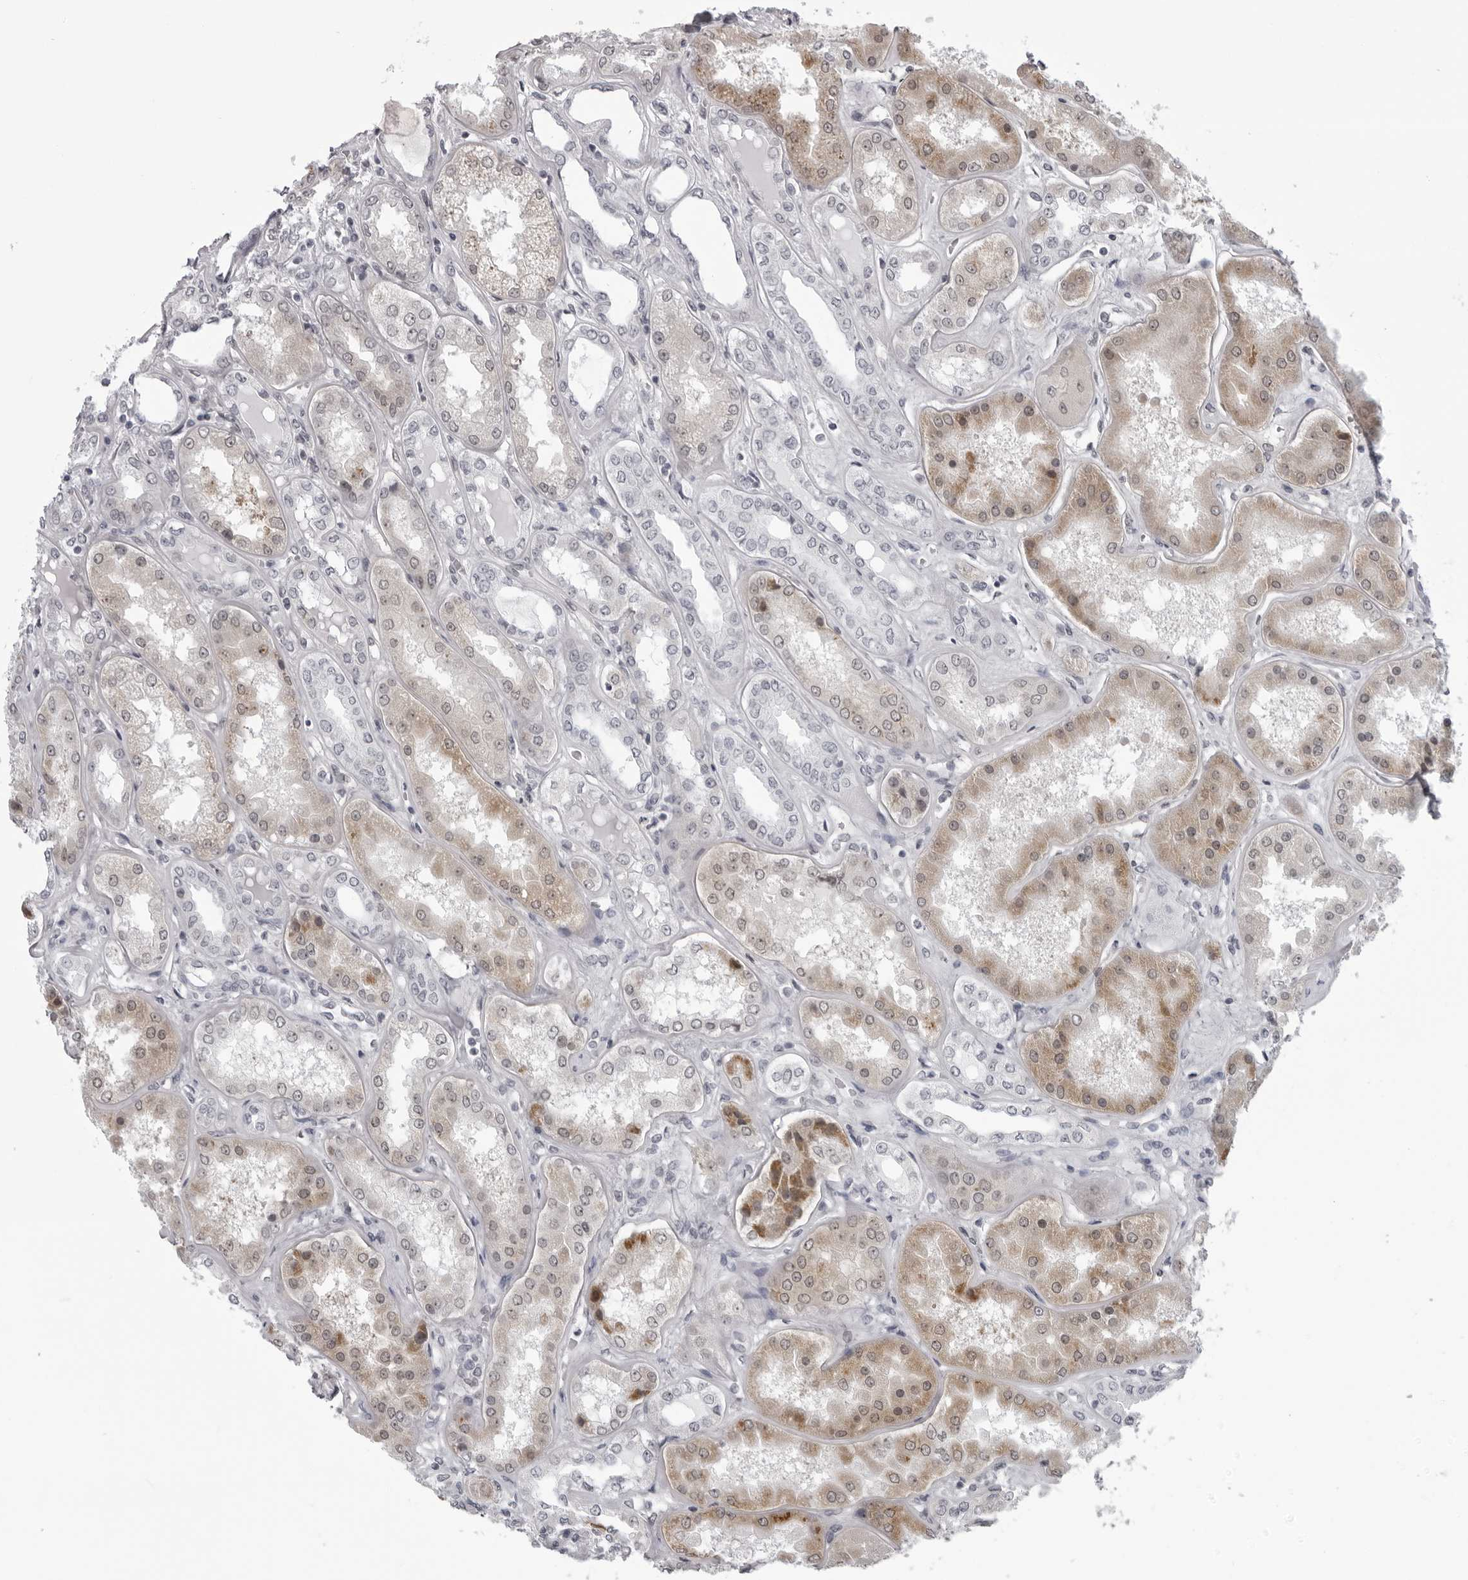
{"staining": {"intensity": "weak", "quantity": "25%-75%", "location": "nuclear"}, "tissue": "kidney", "cell_type": "Cells in glomeruli", "image_type": "normal", "snomed": [{"axis": "morphology", "description": "Normal tissue, NOS"}, {"axis": "topography", "description": "Kidney"}], "caption": "The immunohistochemical stain highlights weak nuclear staining in cells in glomeruli of normal kidney. The staining was performed using DAB (3,3'-diaminobenzidine), with brown indicating positive protein expression. Nuclei are stained blue with hematoxylin.", "gene": "MAPK12", "patient": {"sex": "female", "age": 56}}